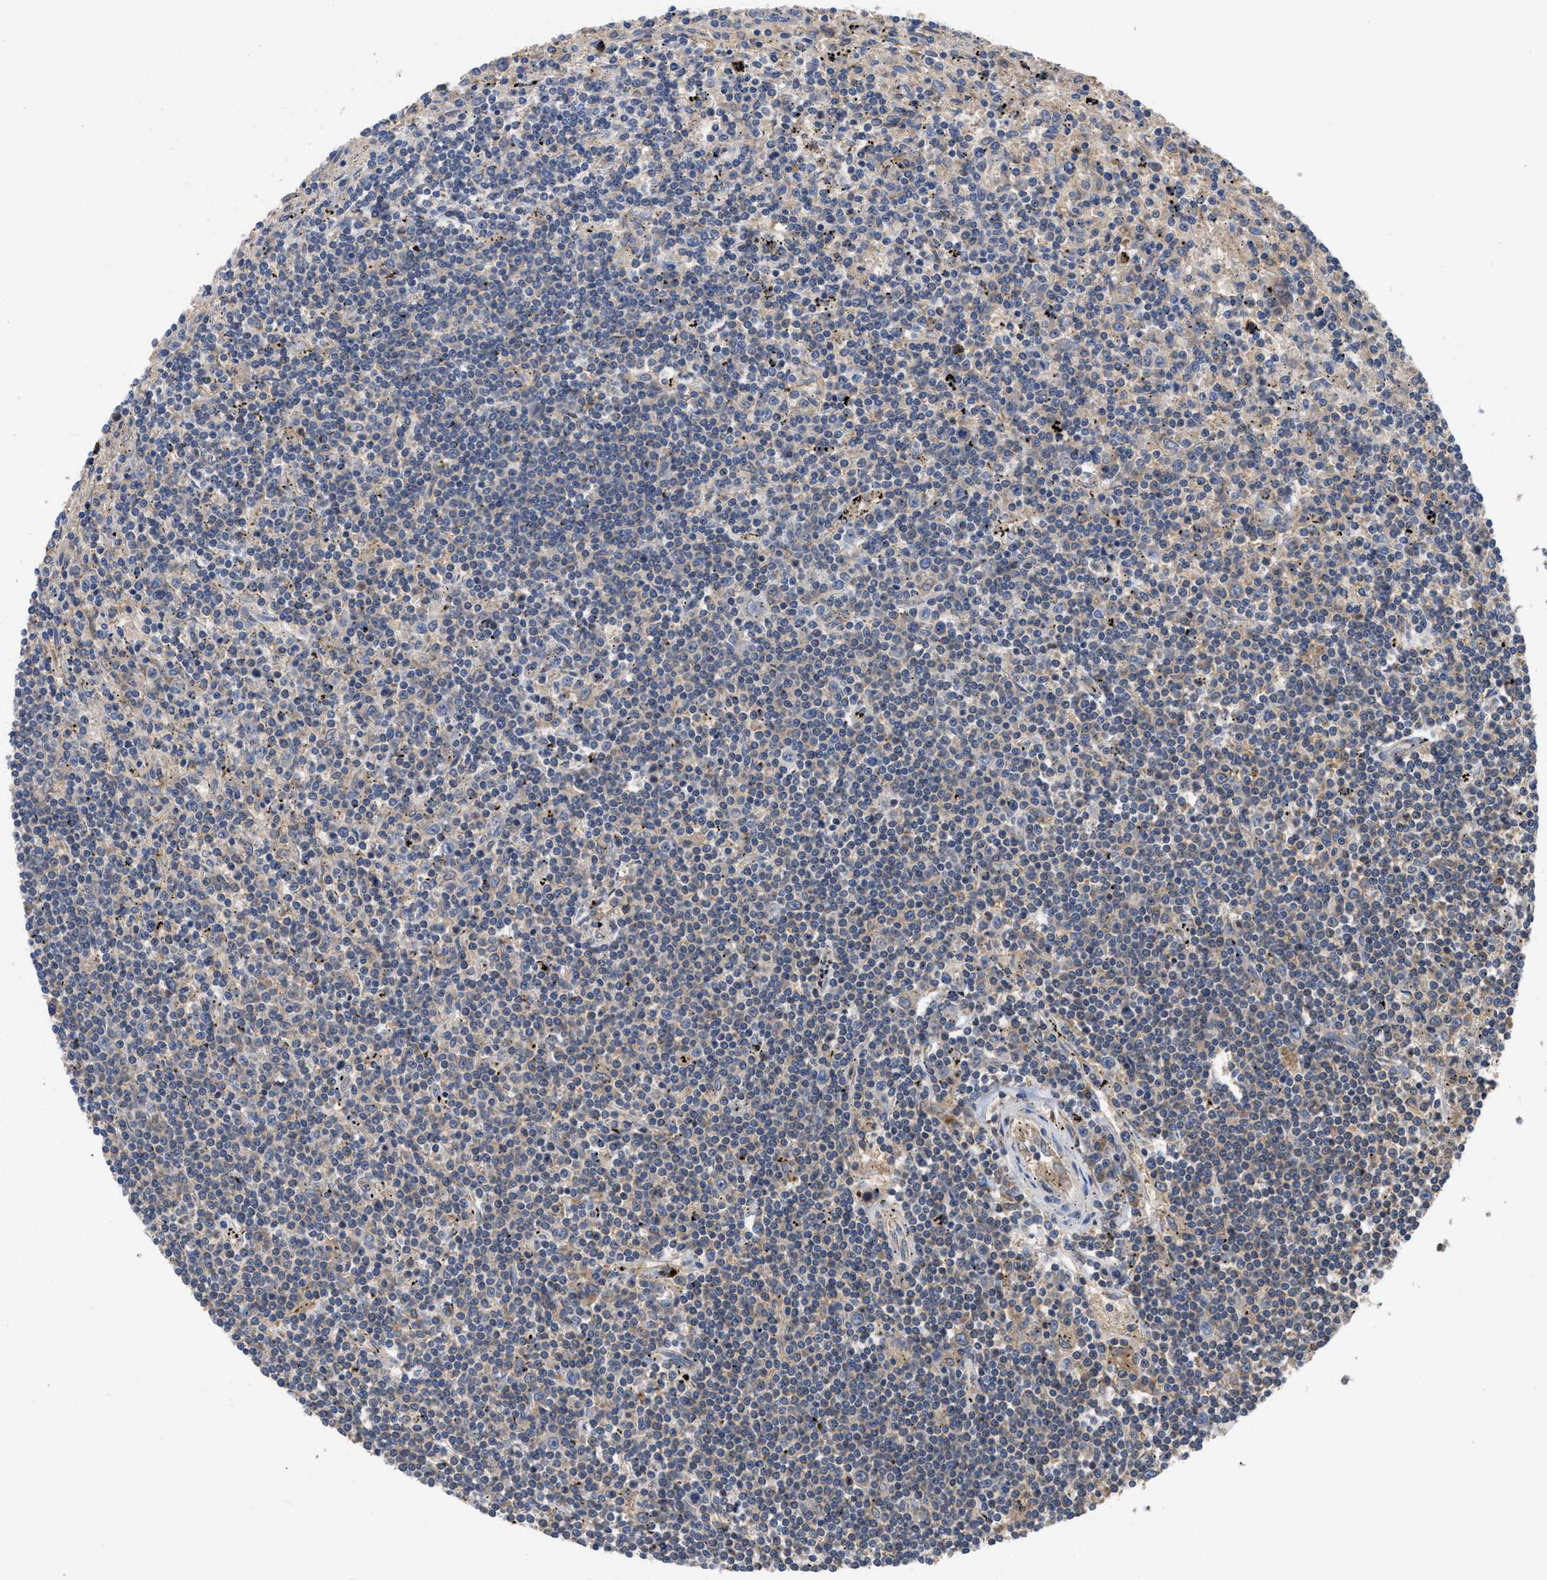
{"staining": {"intensity": "weak", "quantity": "<25%", "location": "cytoplasmic/membranous"}, "tissue": "lymphoma", "cell_type": "Tumor cells", "image_type": "cancer", "snomed": [{"axis": "morphology", "description": "Malignant lymphoma, non-Hodgkin's type, Low grade"}, {"axis": "topography", "description": "Spleen"}], "caption": "DAB (3,3'-diaminobenzidine) immunohistochemical staining of human low-grade malignant lymphoma, non-Hodgkin's type demonstrates no significant staining in tumor cells.", "gene": "RNF216", "patient": {"sex": "male", "age": 76}}